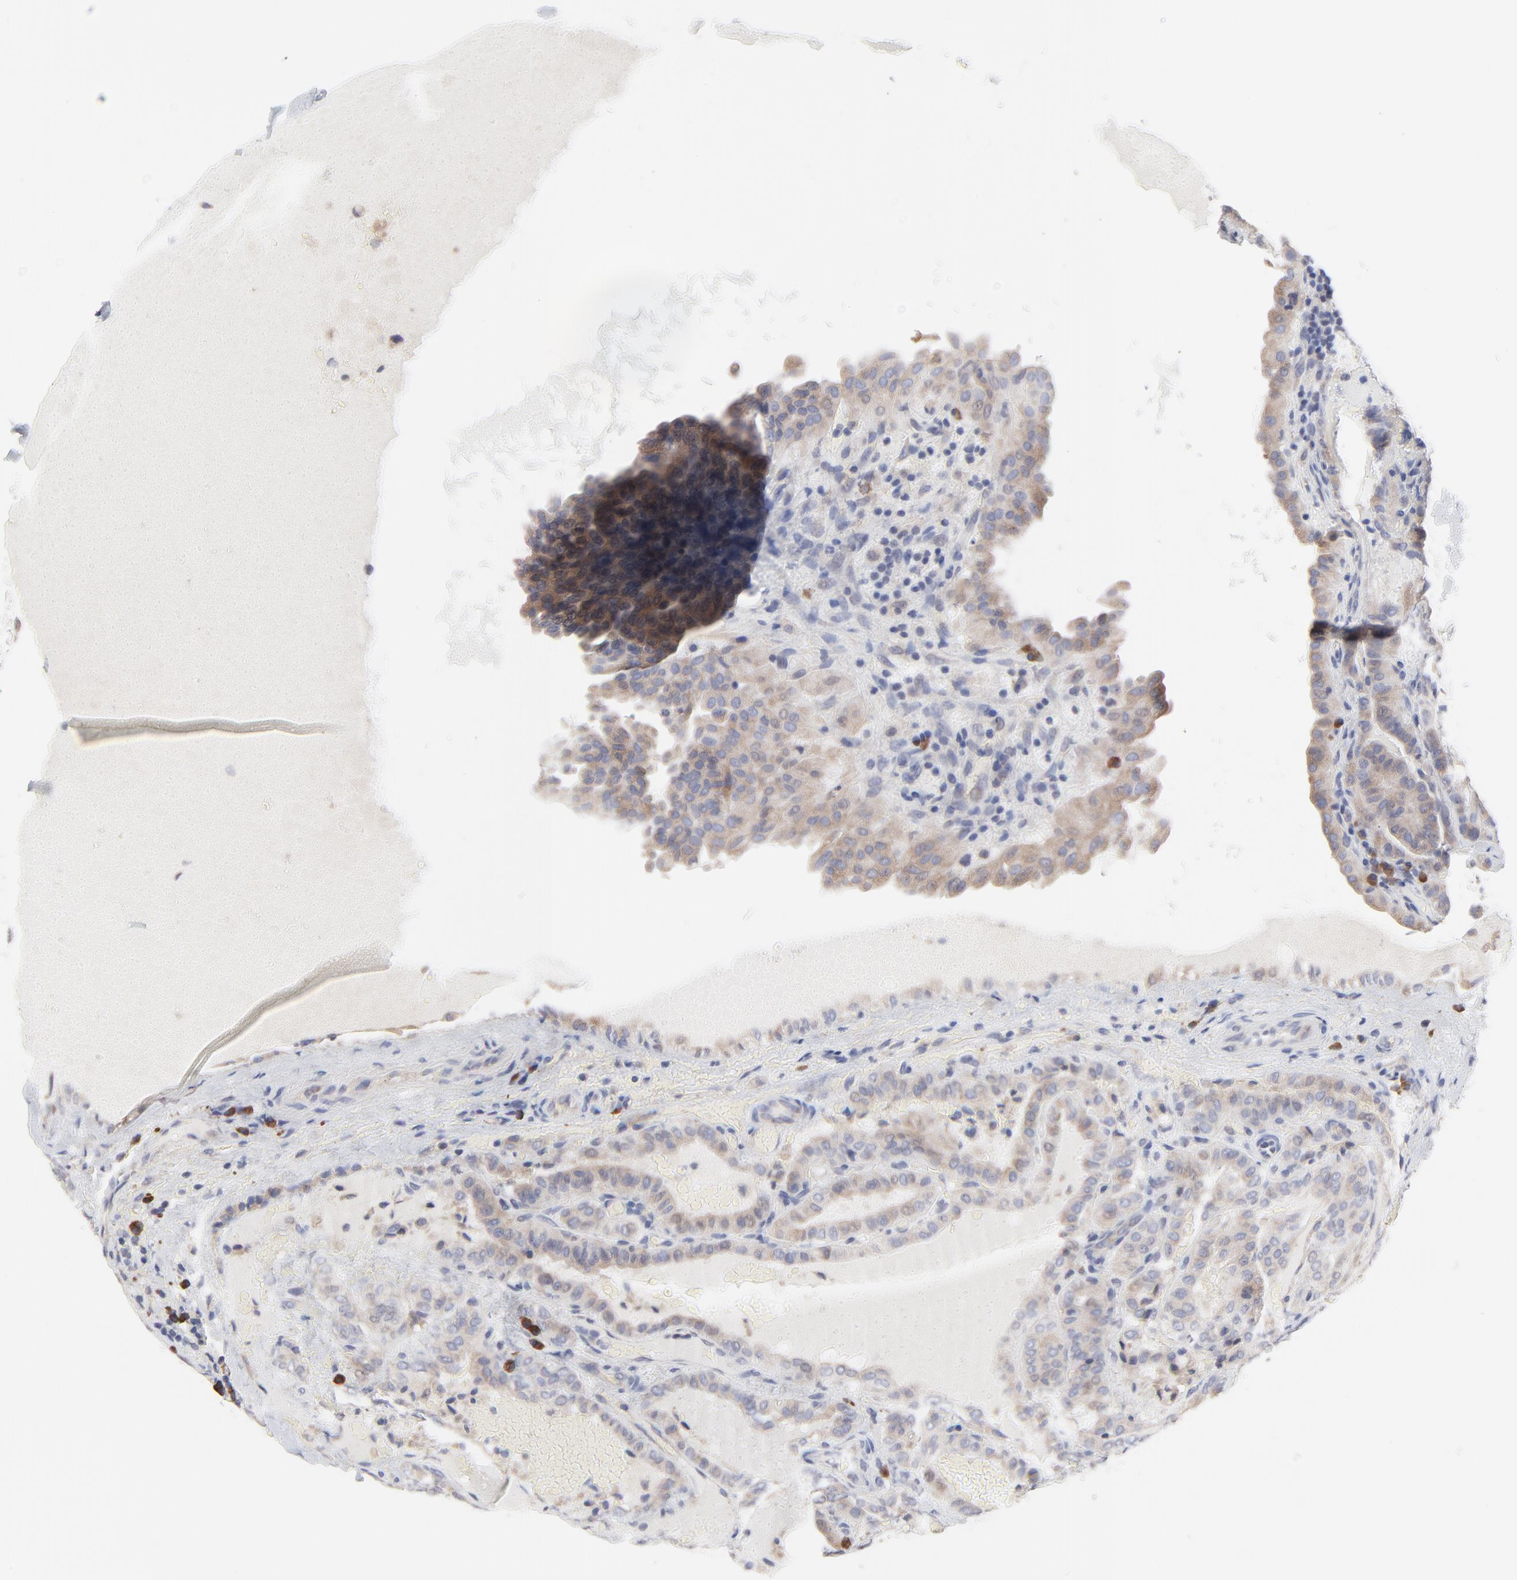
{"staining": {"intensity": "weak", "quantity": ">75%", "location": "cytoplasmic/membranous"}, "tissue": "thyroid cancer", "cell_type": "Tumor cells", "image_type": "cancer", "snomed": [{"axis": "morphology", "description": "Papillary adenocarcinoma, NOS"}, {"axis": "topography", "description": "Thyroid gland"}], "caption": "Tumor cells display low levels of weak cytoplasmic/membranous expression in approximately >75% of cells in thyroid cancer (papillary adenocarcinoma).", "gene": "TRIM22", "patient": {"sex": "male", "age": 77}}